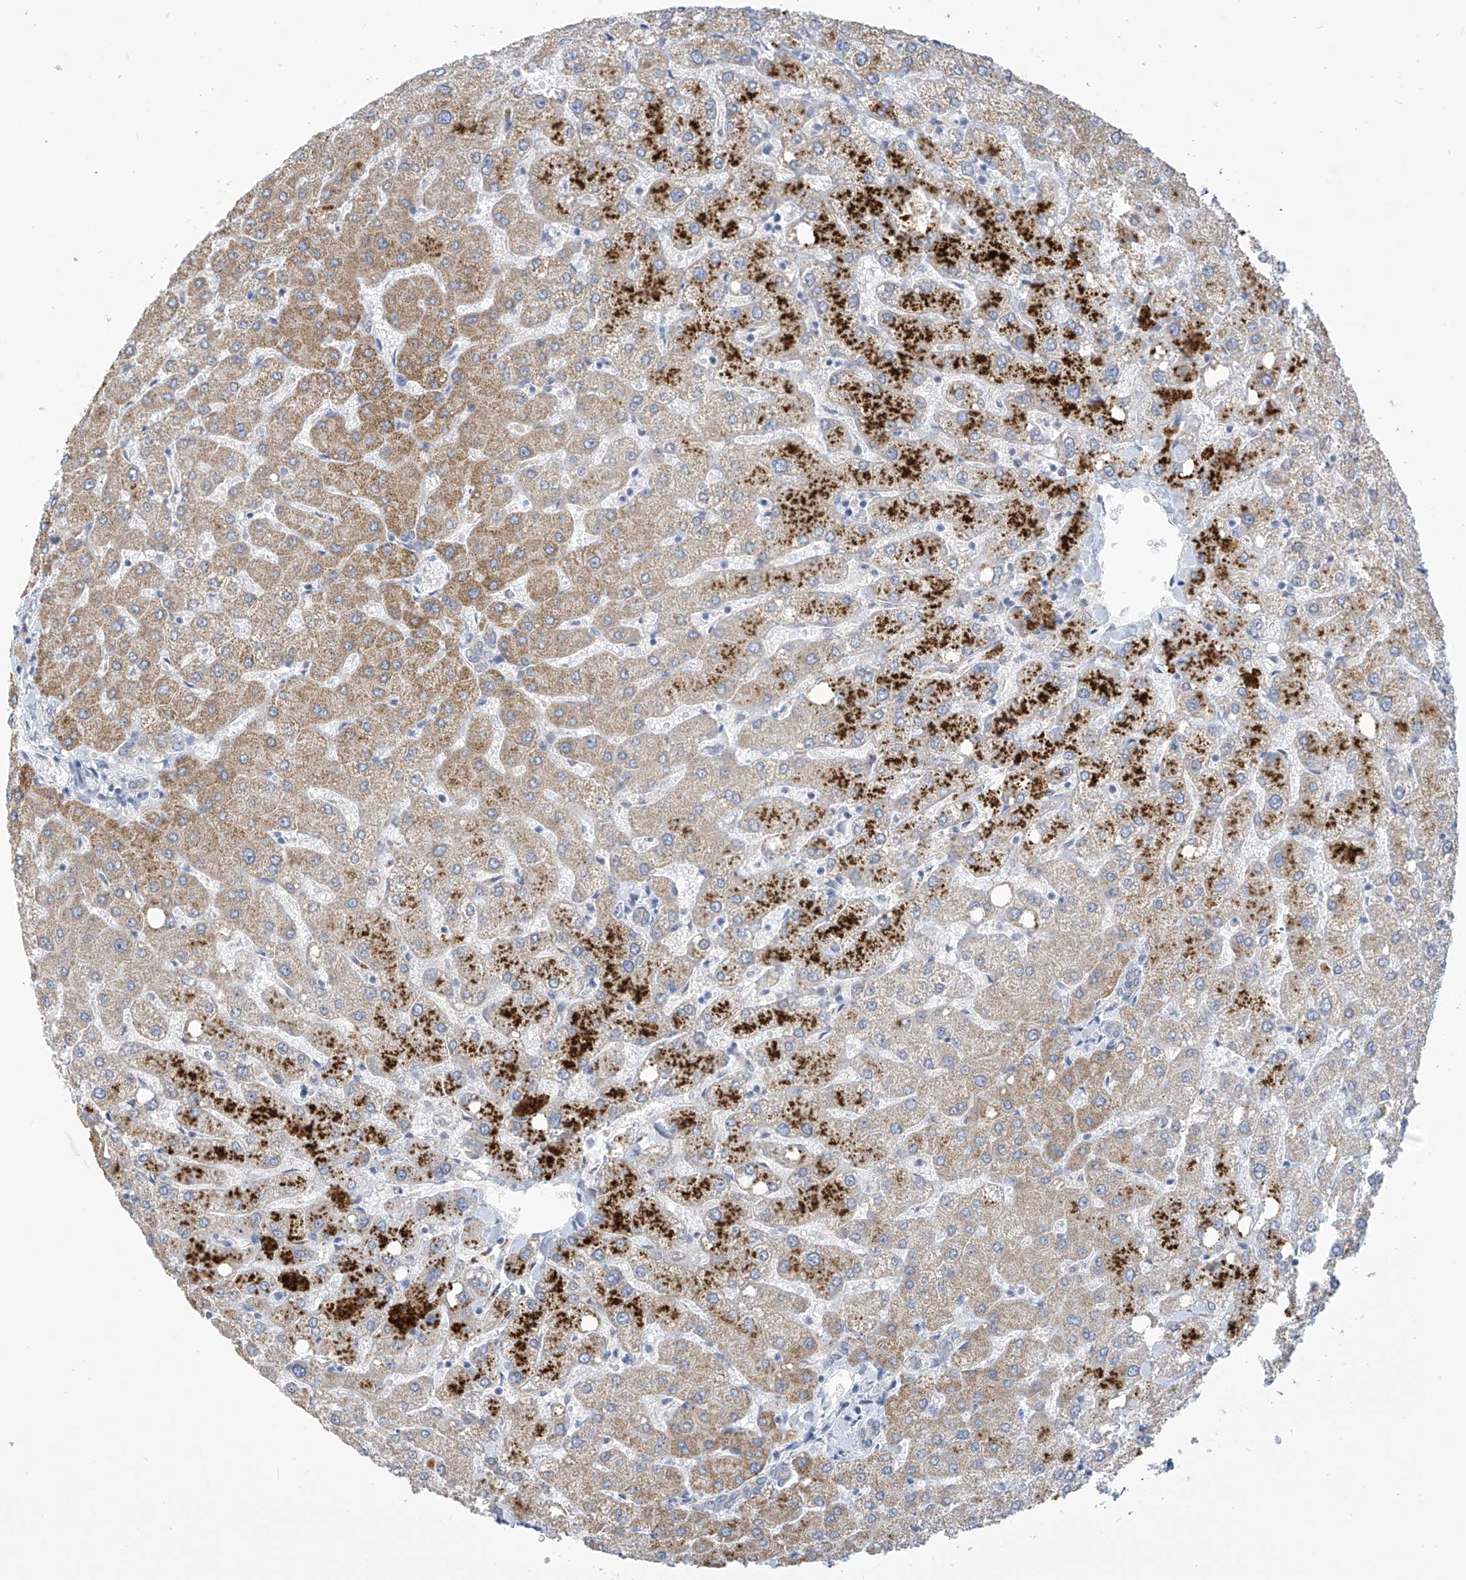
{"staining": {"intensity": "negative", "quantity": "none", "location": "none"}, "tissue": "liver", "cell_type": "Cholangiocytes", "image_type": "normal", "snomed": [{"axis": "morphology", "description": "Normal tissue, NOS"}, {"axis": "topography", "description": "Liver"}], "caption": "IHC histopathology image of benign liver: liver stained with DAB shows no significant protein expression in cholangiocytes.", "gene": "IBA57", "patient": {"sex": "female", "age": 54}}